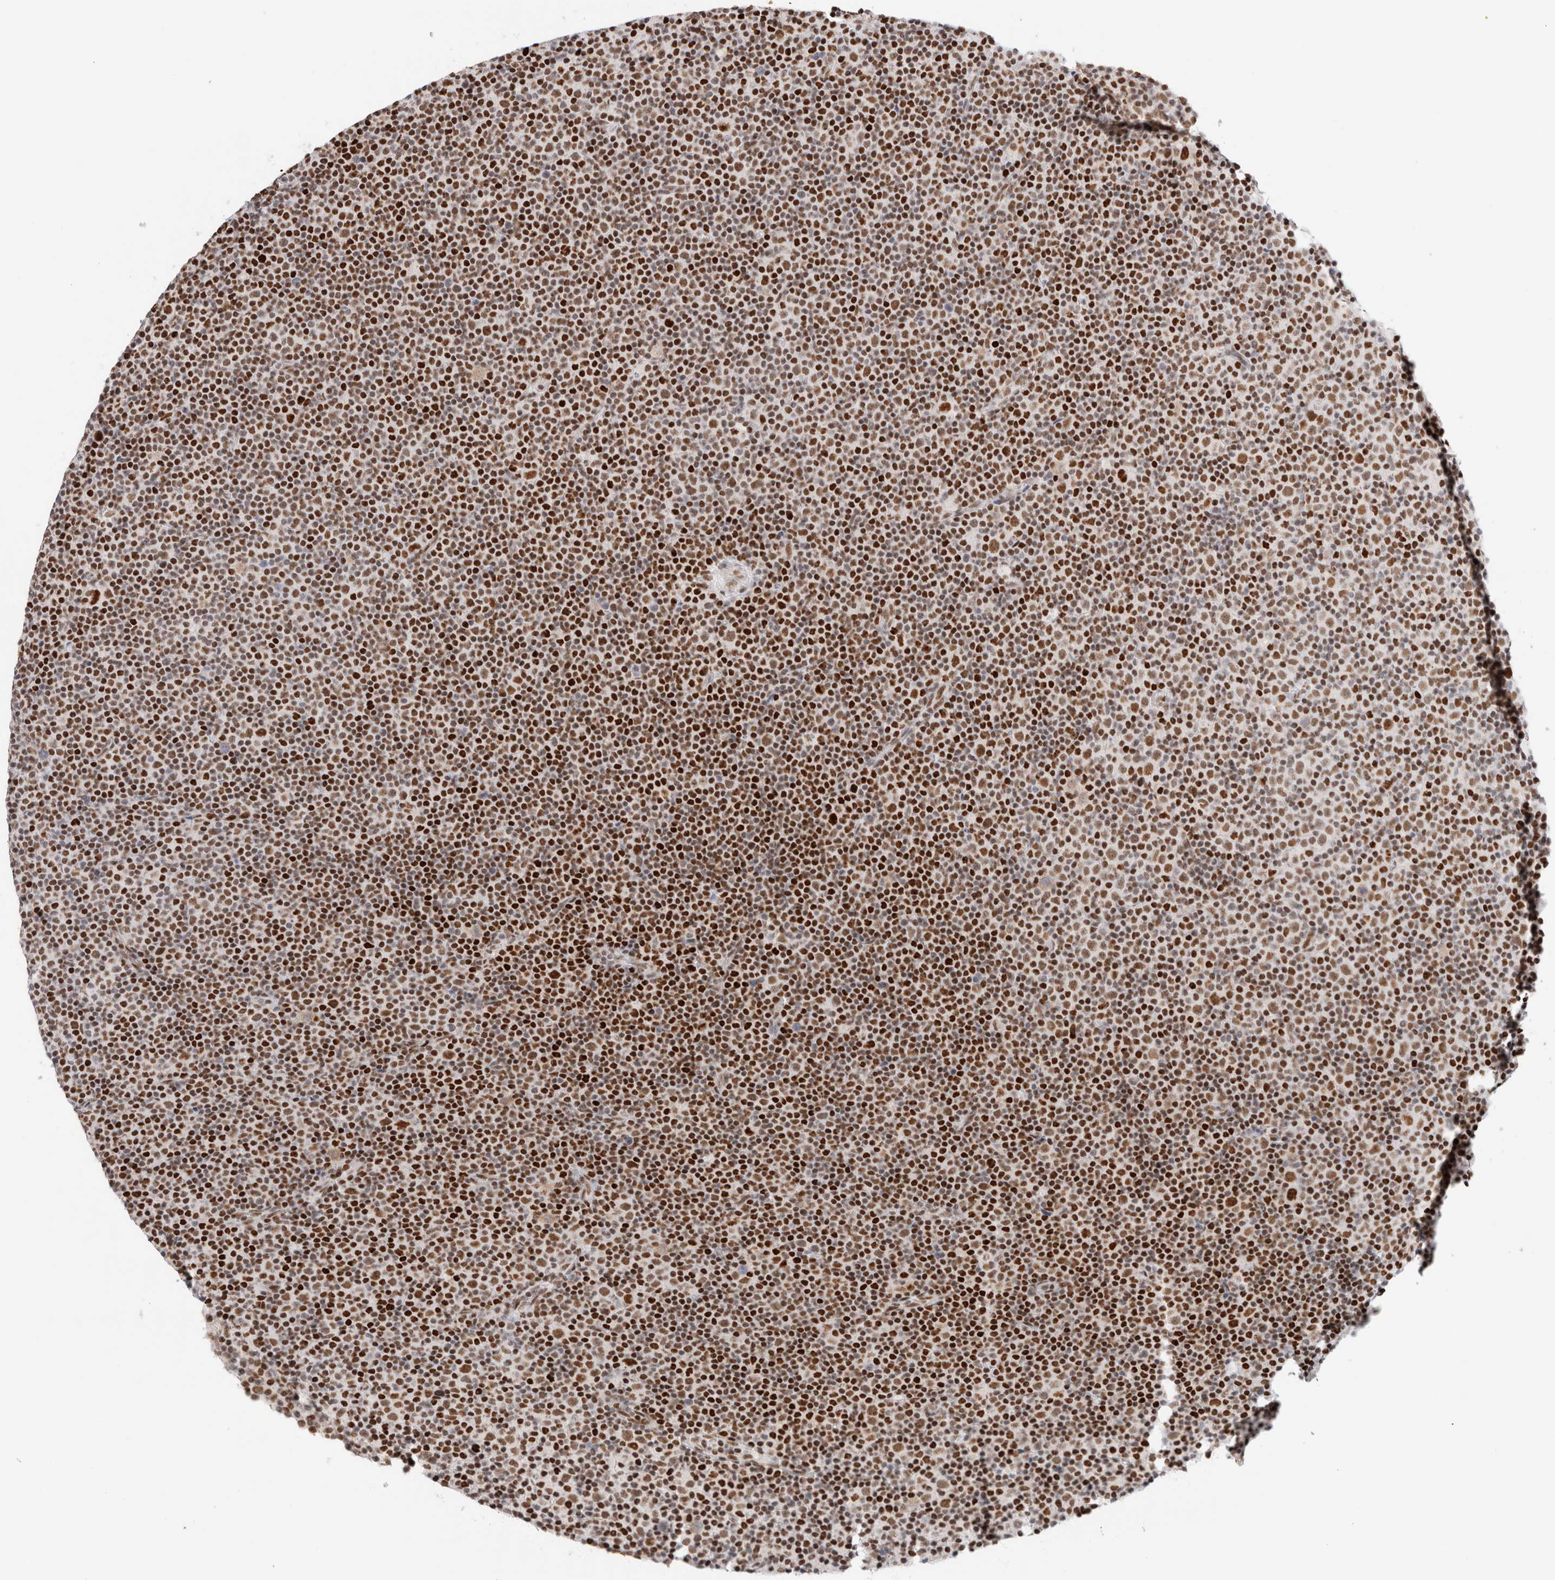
{"staining": {"intensity": "strong", "quantity": ">75%", "location": "nuclear"}, "tissue": "lymphoma", "cell_type": "Tumor cells", "image_type": "cancer", "snomed": [{"axis": "morphology", "description": "Malignant lymphoma, non-Hodgkin's type, Low grade"}, {"axis": "topography", "description": "Lymph node"}], "caption": "Immunohistochemistry (IHC) of human lymphoma reveals high levels of strong nuclear staining in approximately >75% of tumor cells.", "gene": "ZNF282", "patient": {"sex": "female", "age": 67}}